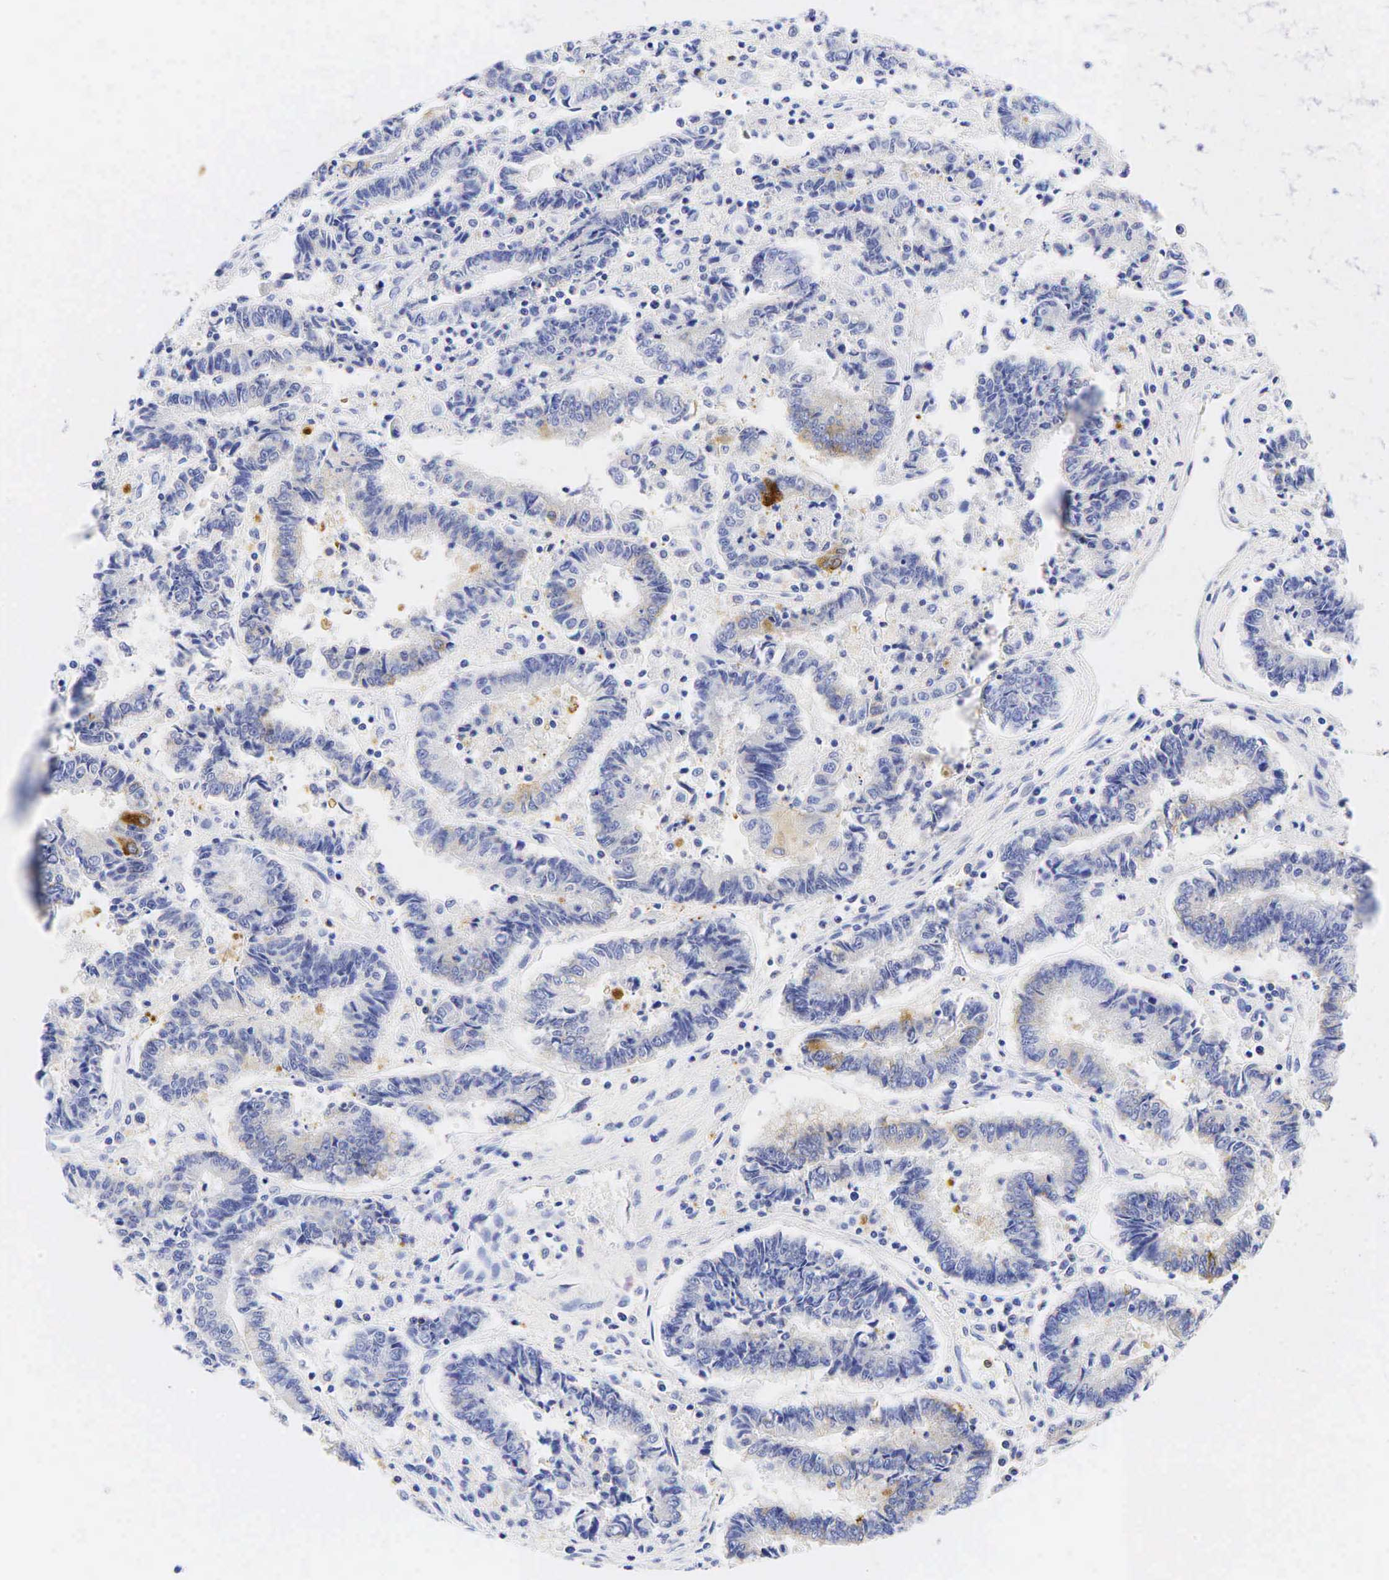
{"staining": {"intensity": "negative", "quantity": "none", "location": "none"}, "tissue": "endometrial cancer", "cell_type": "Tumor cells", "image_type": "cancer", "snomed": [{"axis": "morphology", "description": "Adenocarcinoma, NOS"}, {"axis": "topography", "description": "Endometrium"}], "caption": "Endometrial cancer (adenocarcinoma) was stained to show a protein in brown. There is no significant positivity in tumor cells. Brightfield microscopy of immunohistochemistry (IHC) stained with DAB (3,3'-diaminobenzidine) (brown) and hematoxylin (blue), captured at high magnification.", "gene": "TNFRSF8", "patient": {"sex": "female", "age": 75}}